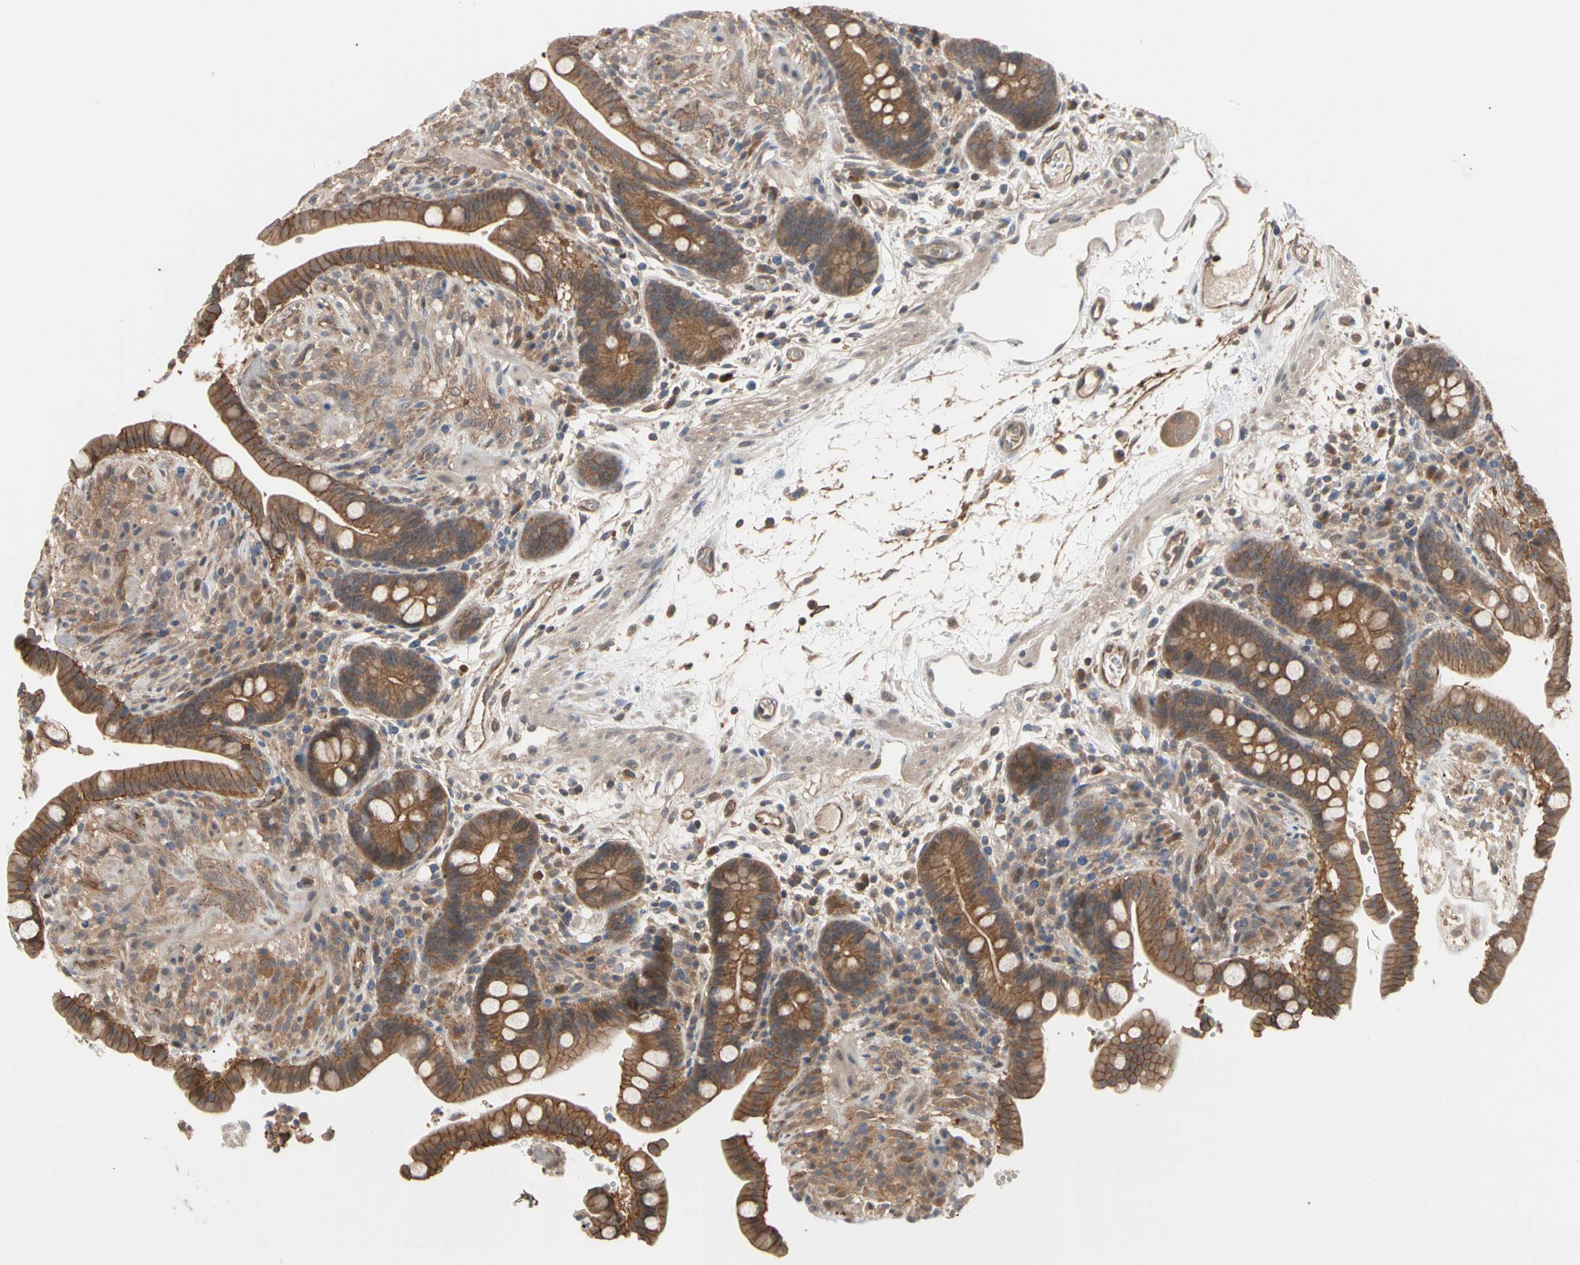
{"staining": {"intensity": "moderate", "quantity": ">75%", "location": "cytoplasmic/membranous"}, "tissue": "colon", "cell_type": "Endothelial cells", "image_type": "normal", "snomed": [{"axis": "morphology", "description": "Normal tissue, NOS"}, {"axis": "topography", "description": "Colon"}], "caption": "Immunohistochemistry (IHC) photomicrograph of benign colon: human colon stained using IHC demonstrates medium levels of moderate protein expression localized specifically in the cytoplasmic/membranous of endothelial cells, appearing as a cytoplasmic/membranous brown color.", "gene": "DPP8", "patient": {"sex": "male", "age": 73}}